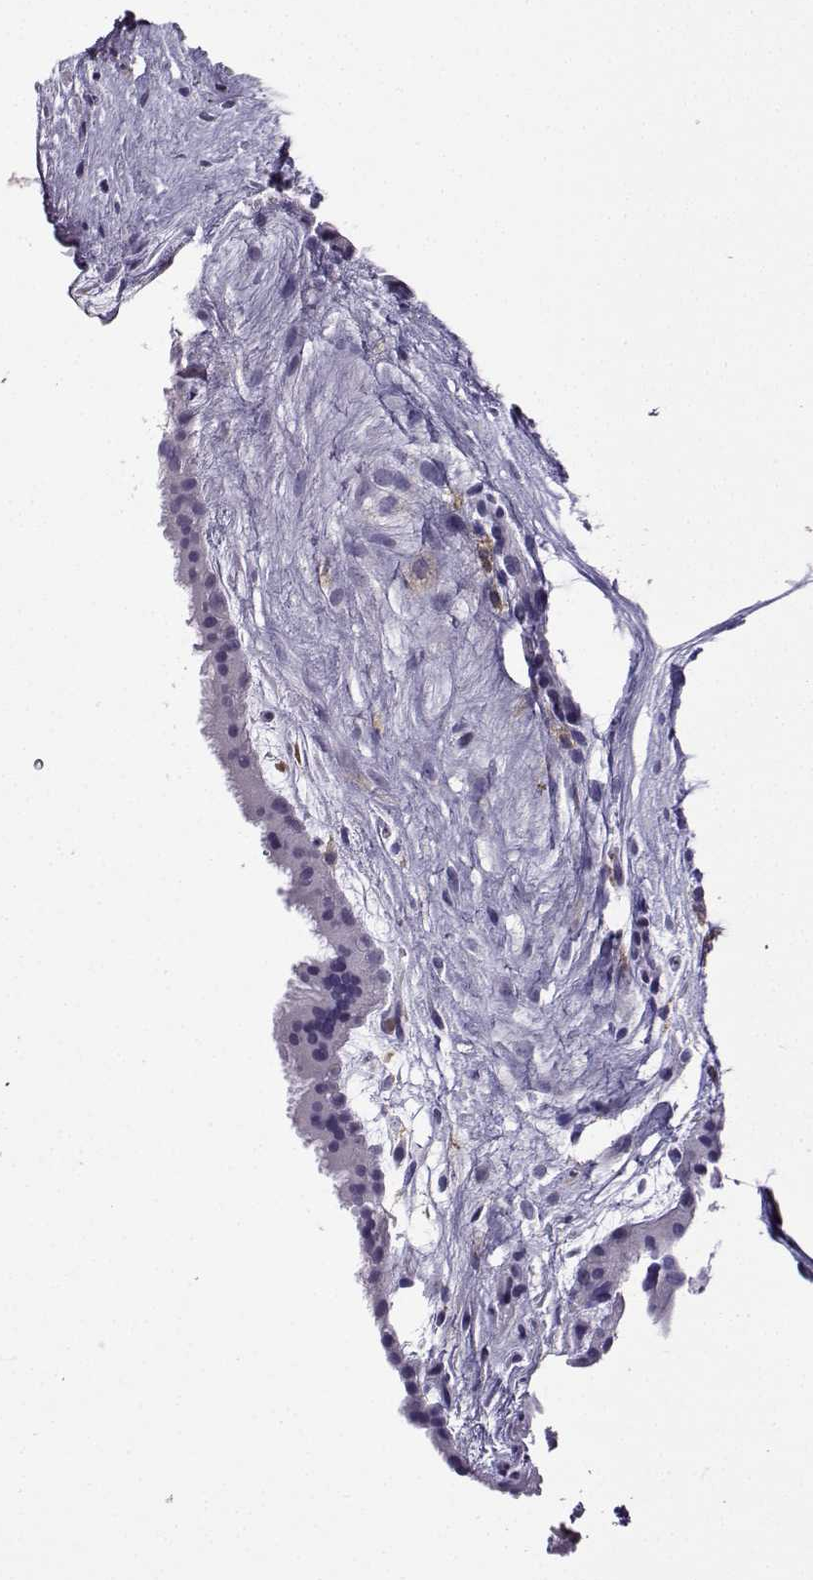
{"staining": {"intensity": "negative", "quantity": "none", "location": "none"}, "tissue": "placenta", "cell_type": "Decidual cells", "image_type": "normal", "snomed": [{"axis": "morphology", "description": "Normal tissue, NOS"}, {"axis": "topography", "description": "Placenta"}], "caption": "The immunohistochemistry micrograph has no significant staining in decidual cells of placenta.", "gene": "DOCK10", "patient": {"sex": "female", "age": 19}}